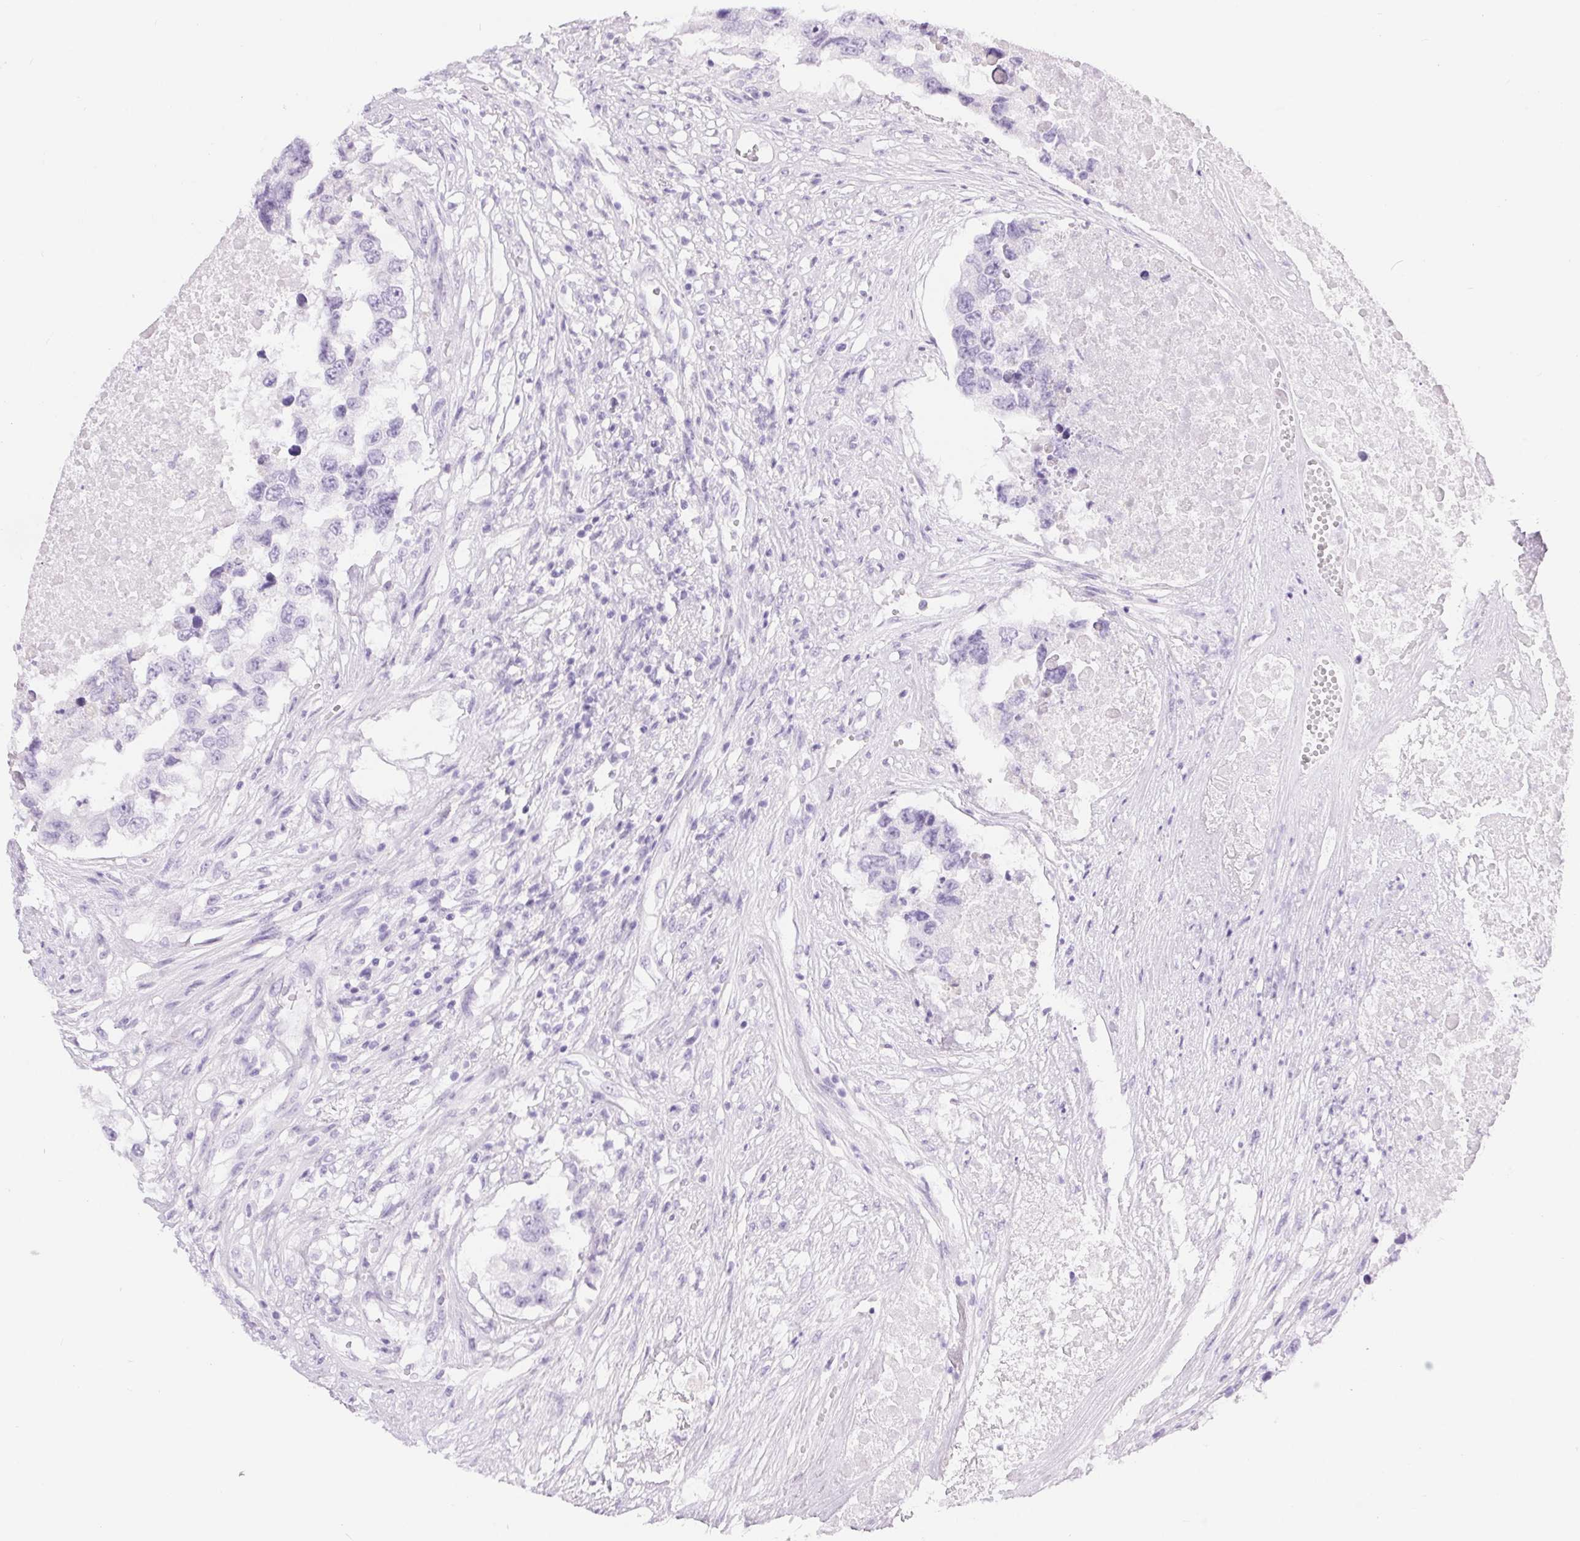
{"staining": {"intensity": "negative", "quantity": "none", "location": "none"}, "tissue": "testis cancer", "cell_type": "Tumor cells", "image_type": "cancer", "snomed": [{"axis": "morphology", "description": "Carcinoma, Embryonal, NOS"}, {"axis": "topography", "description": "Testis"}], "caption": "There is no significant expression in tumor cells of testis cancer. Nuclei are stained in blue.", "gene": "XDH", "patient": {"sex": "male", "age": 83}}